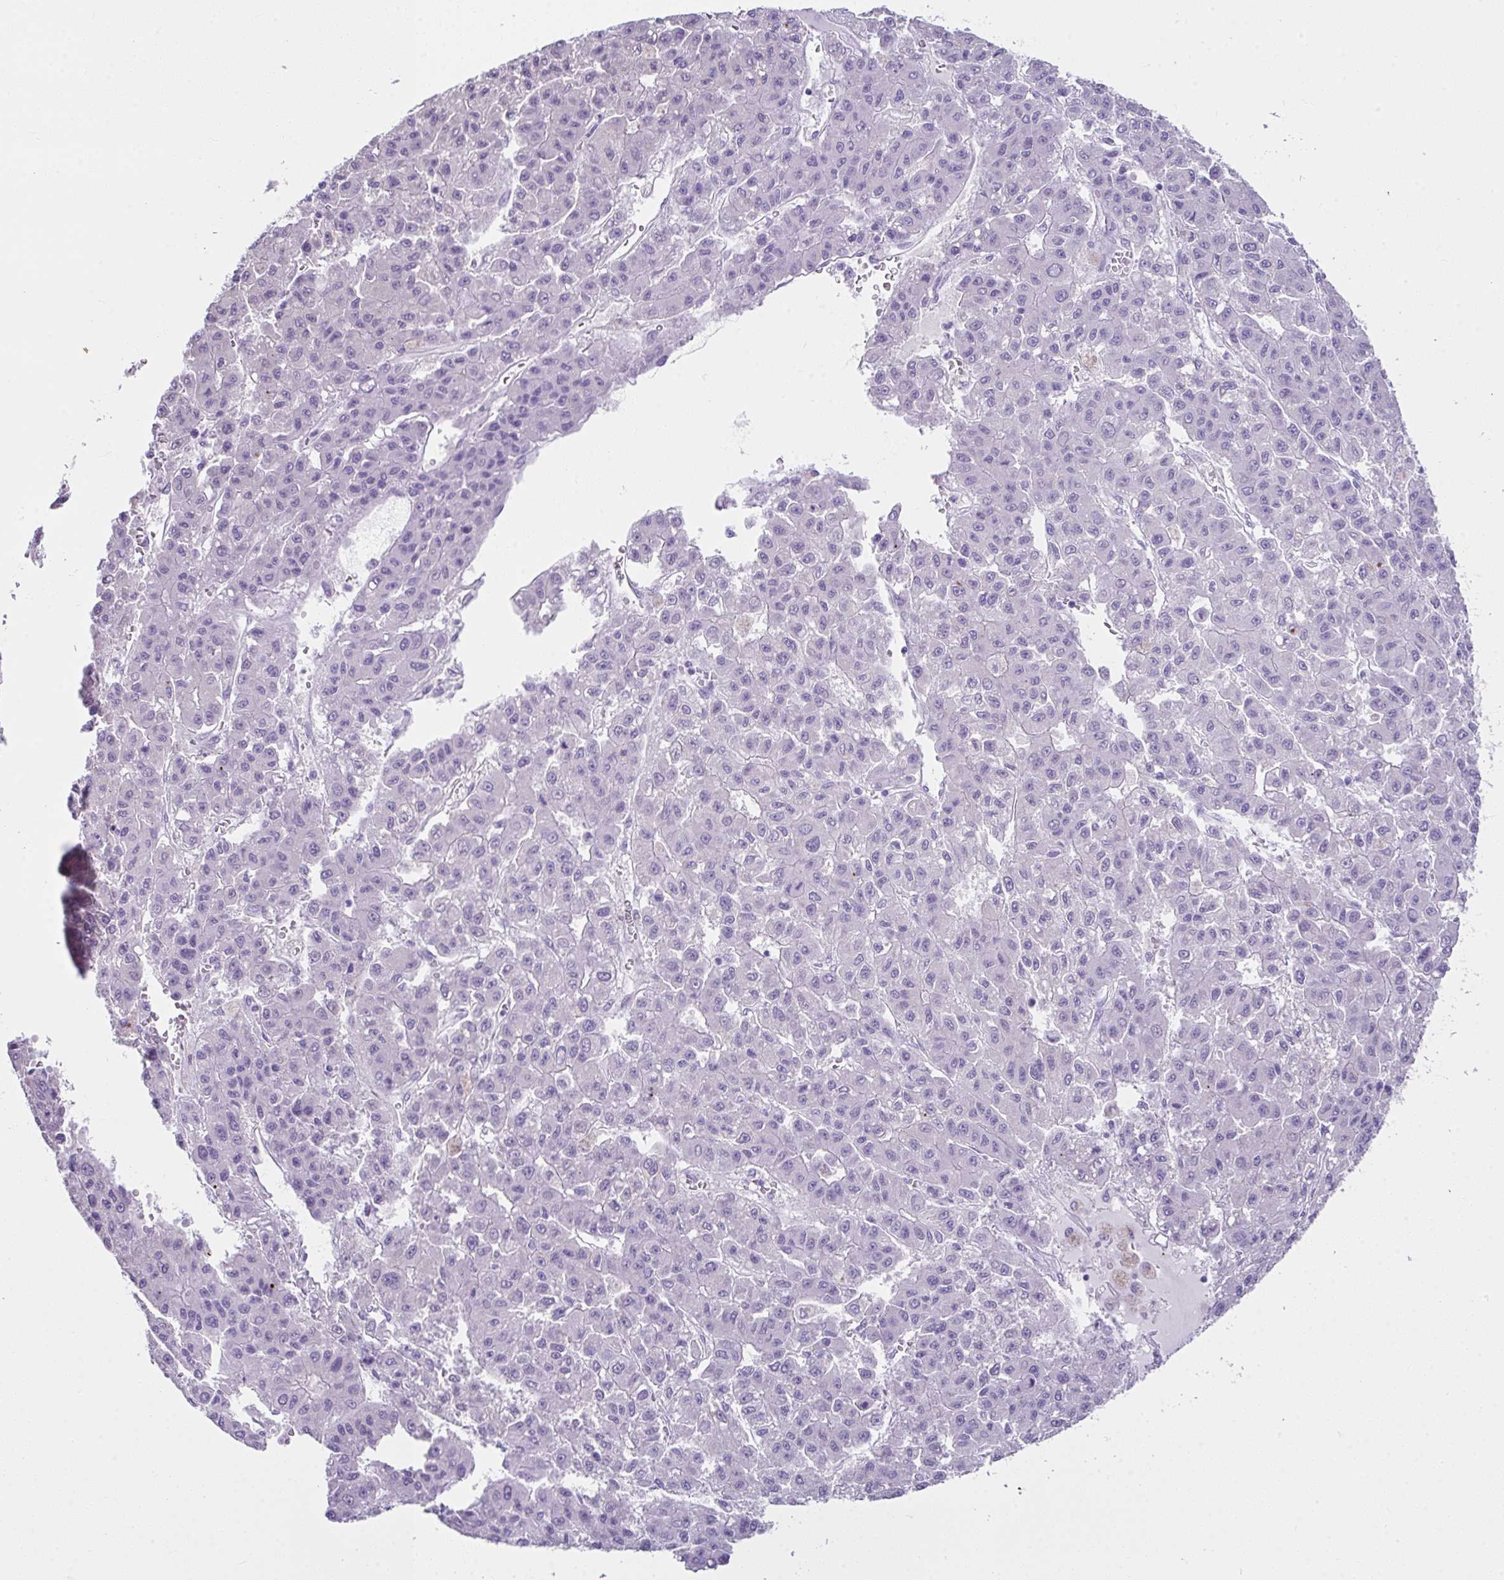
{"staining": {"intensity": "negative", "quantity": "none", "location": "none"}, "tissue": "liver cancer", "cell_type": "Tumor cells", "image_type": "cancer", "snomed": [{"axis": "morphology", "description": "Carcinoma, Hepatocellular, NOS"}, {"axis": "topography", "description": "Liver"}], "caption": "This is an immunohistochemistry histopathology image of liver hepatocellular carcinoma. There is no expression in tumor cells.", "gene": "LGALS4", "patient": {"sex": "male", "age": 70}}